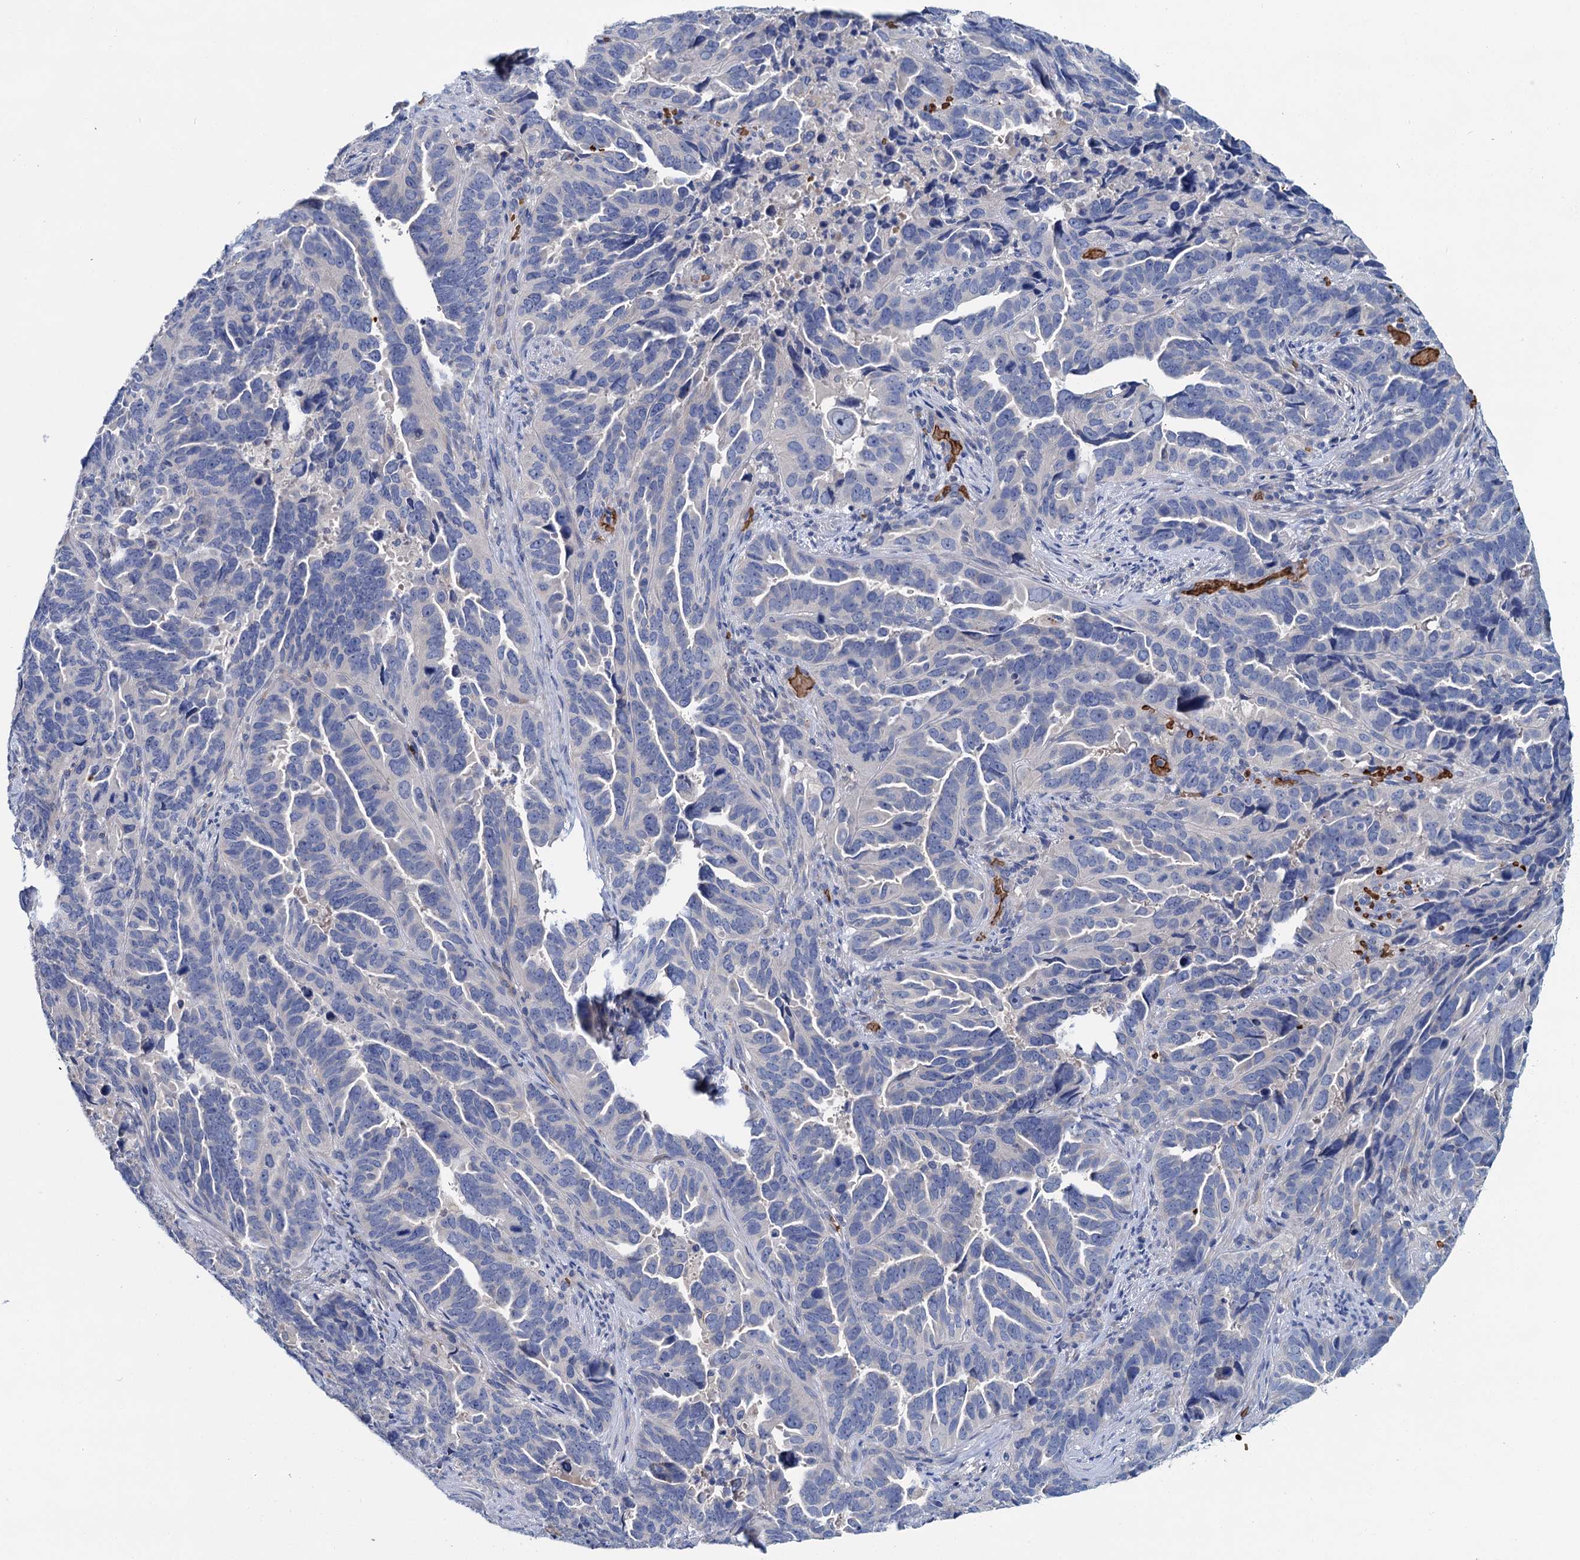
{"staining": {"intensity": "negative", "quantity": "none", "location": "none"}, "tissue": "endometrial cancer", "cell_type": "Tumor cells", "image_type": "cancer", "snomed": [{"axis": "morphology", "description": "Adenocarcinoma, NOS"}, {"axis": "topography", "description": "Endometrium"}], "caption": "Immunohistochemistry (IHC) image of neoplastic tissue: adenocarcinoma (endometrial) stained with DAB (3,3'-diaminobenzidine) exhibits no significant protein staining in tumor cells. (Stains: DAB (3,3'-diaminobenzidine) immunohistochemistry with hematoxylin counter stain, Microscopy: brightfield microscopy at high magnification).", "gene": "ATG2A", "patient": {"sex": "female", "age": 65}}